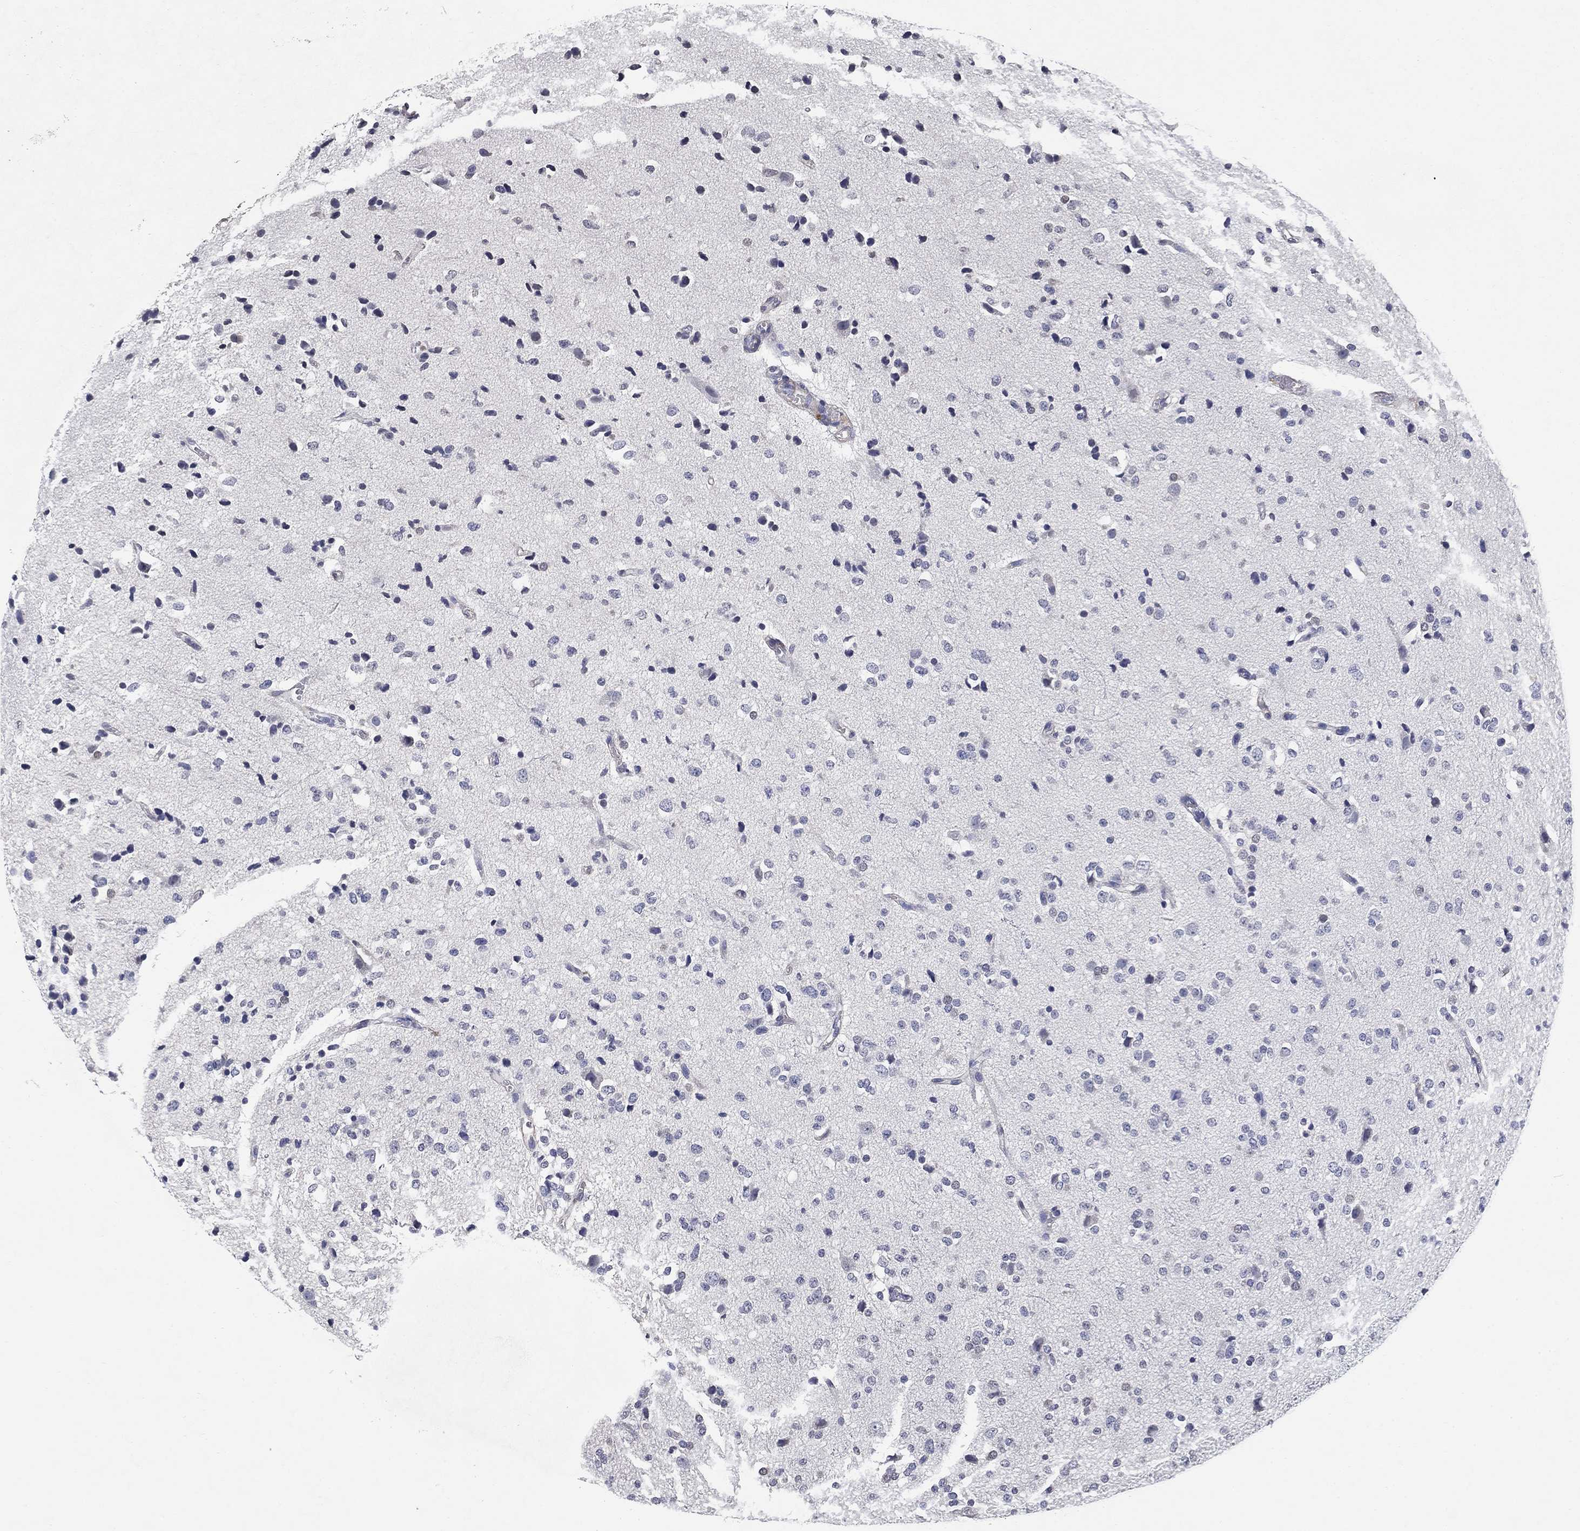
{"staining": {"intensity": "negative", "quantity": "none", "location": "none"}, "tissue": "glioma", "cell_type": "Tumor cells", "image_type": "cancer", "snomed": [{"axis": "morphology", "description": "Glioma, malignant, Low grade"}, {"axis": "topography", "description": "Brain"}], "caption": "Tumor cells are negative for protein expression in human glioma.", "gene": "OTUB2", "patient": {"sex": "male", "age": 41}}